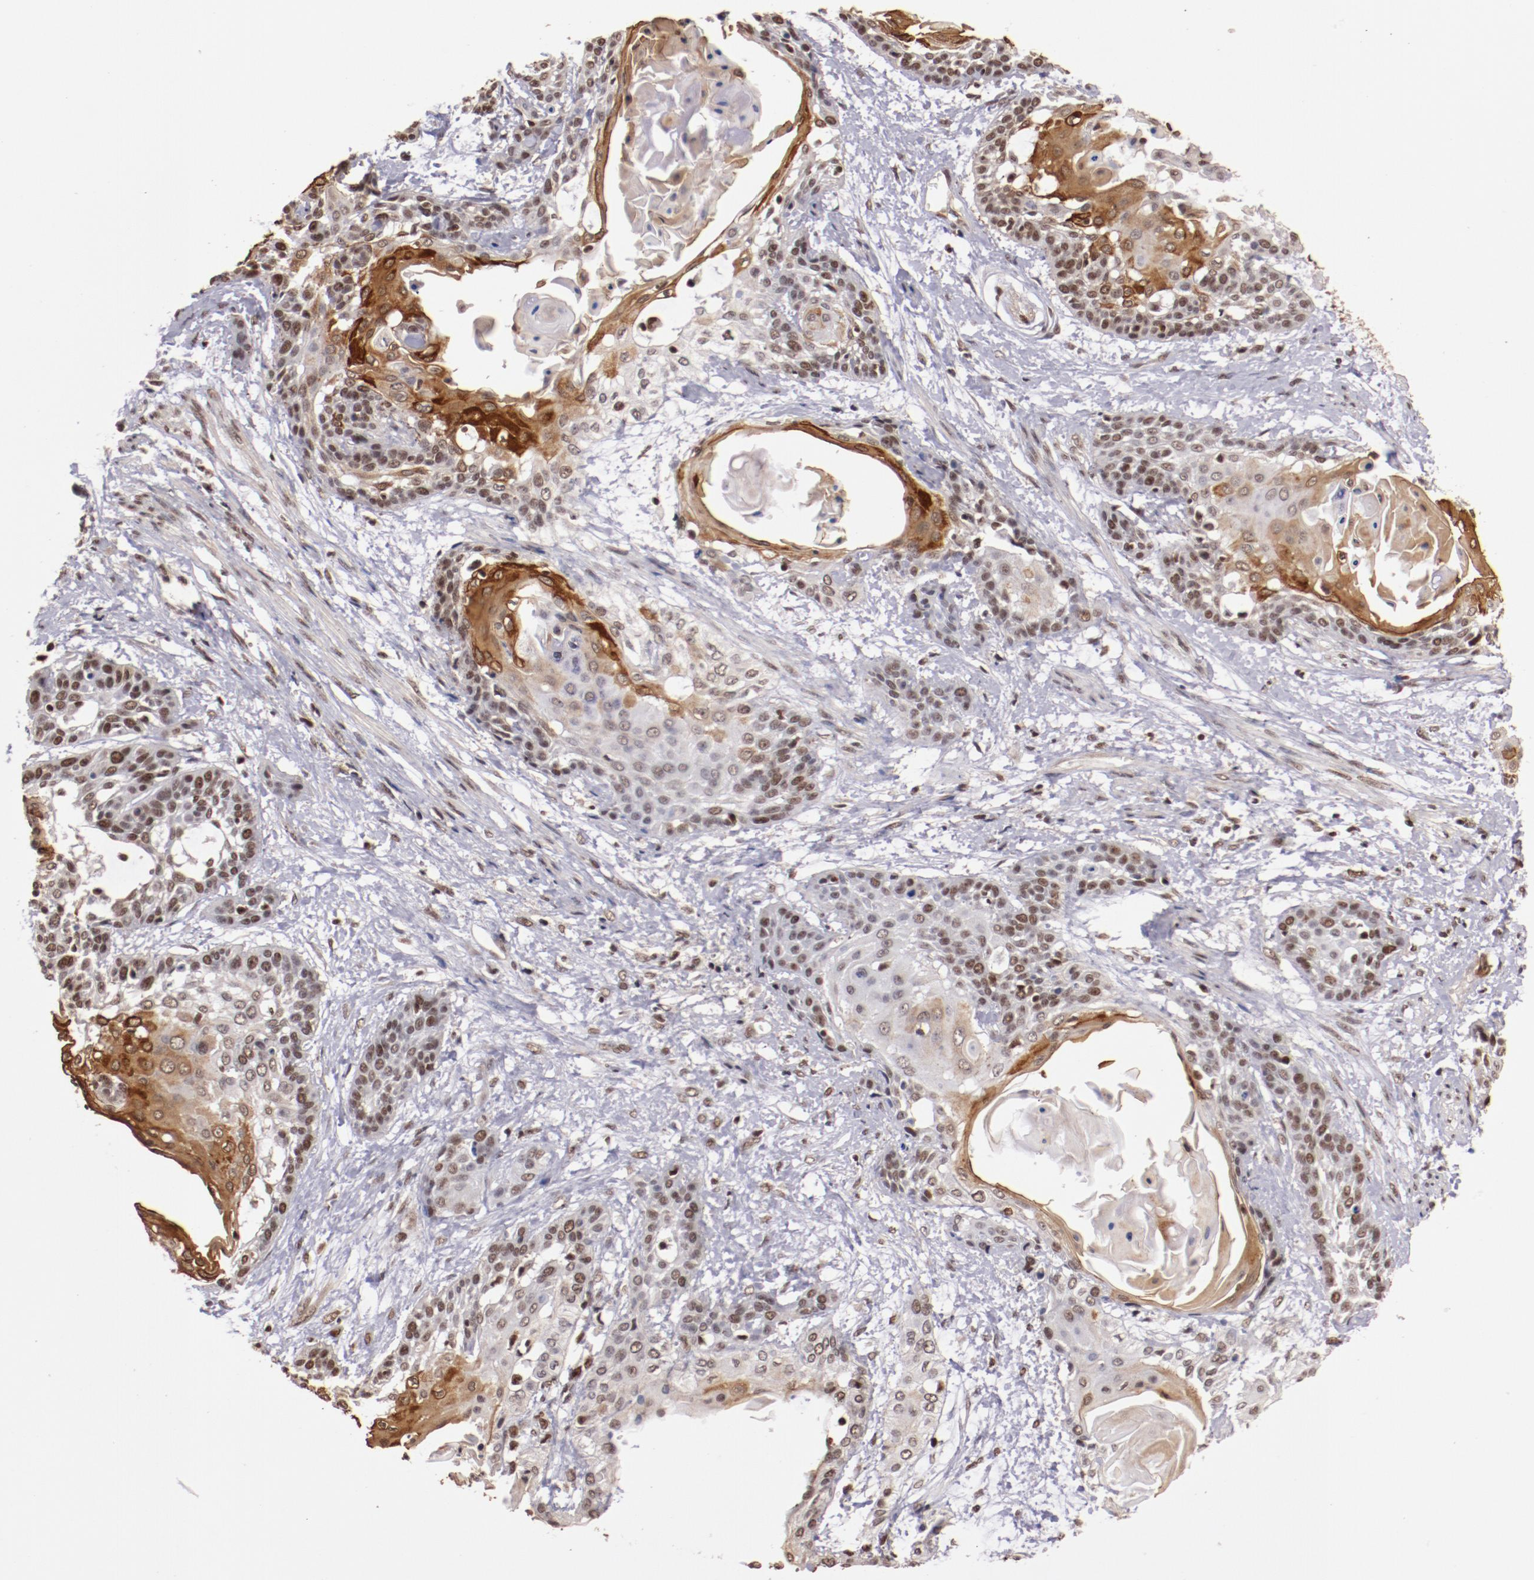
{"staining": {"intensity": "moderate", "quantity": ">75%", "location": "cytoplasmic/membranous,nuclear"}, "tissue": "cervical cancer", "cell_type": "Tumor cells", "image_type": "cancer", "snomed": [{"axis": "morphology", "description": "Squamous cell carcinoma, NOS"}, {"axis": "topography", "description": "Cervix"}], "caption": "High-power microscopy captured an immunohistochemistry (IHC) photomicrograph of cervical squamous cell carcinoma, revealing moderate cytoplasmic/membranous and nuclear staining in about >75% of tumor cells.", "gene": "STAG2", "patient": {"sex": "female", "age": 57}}